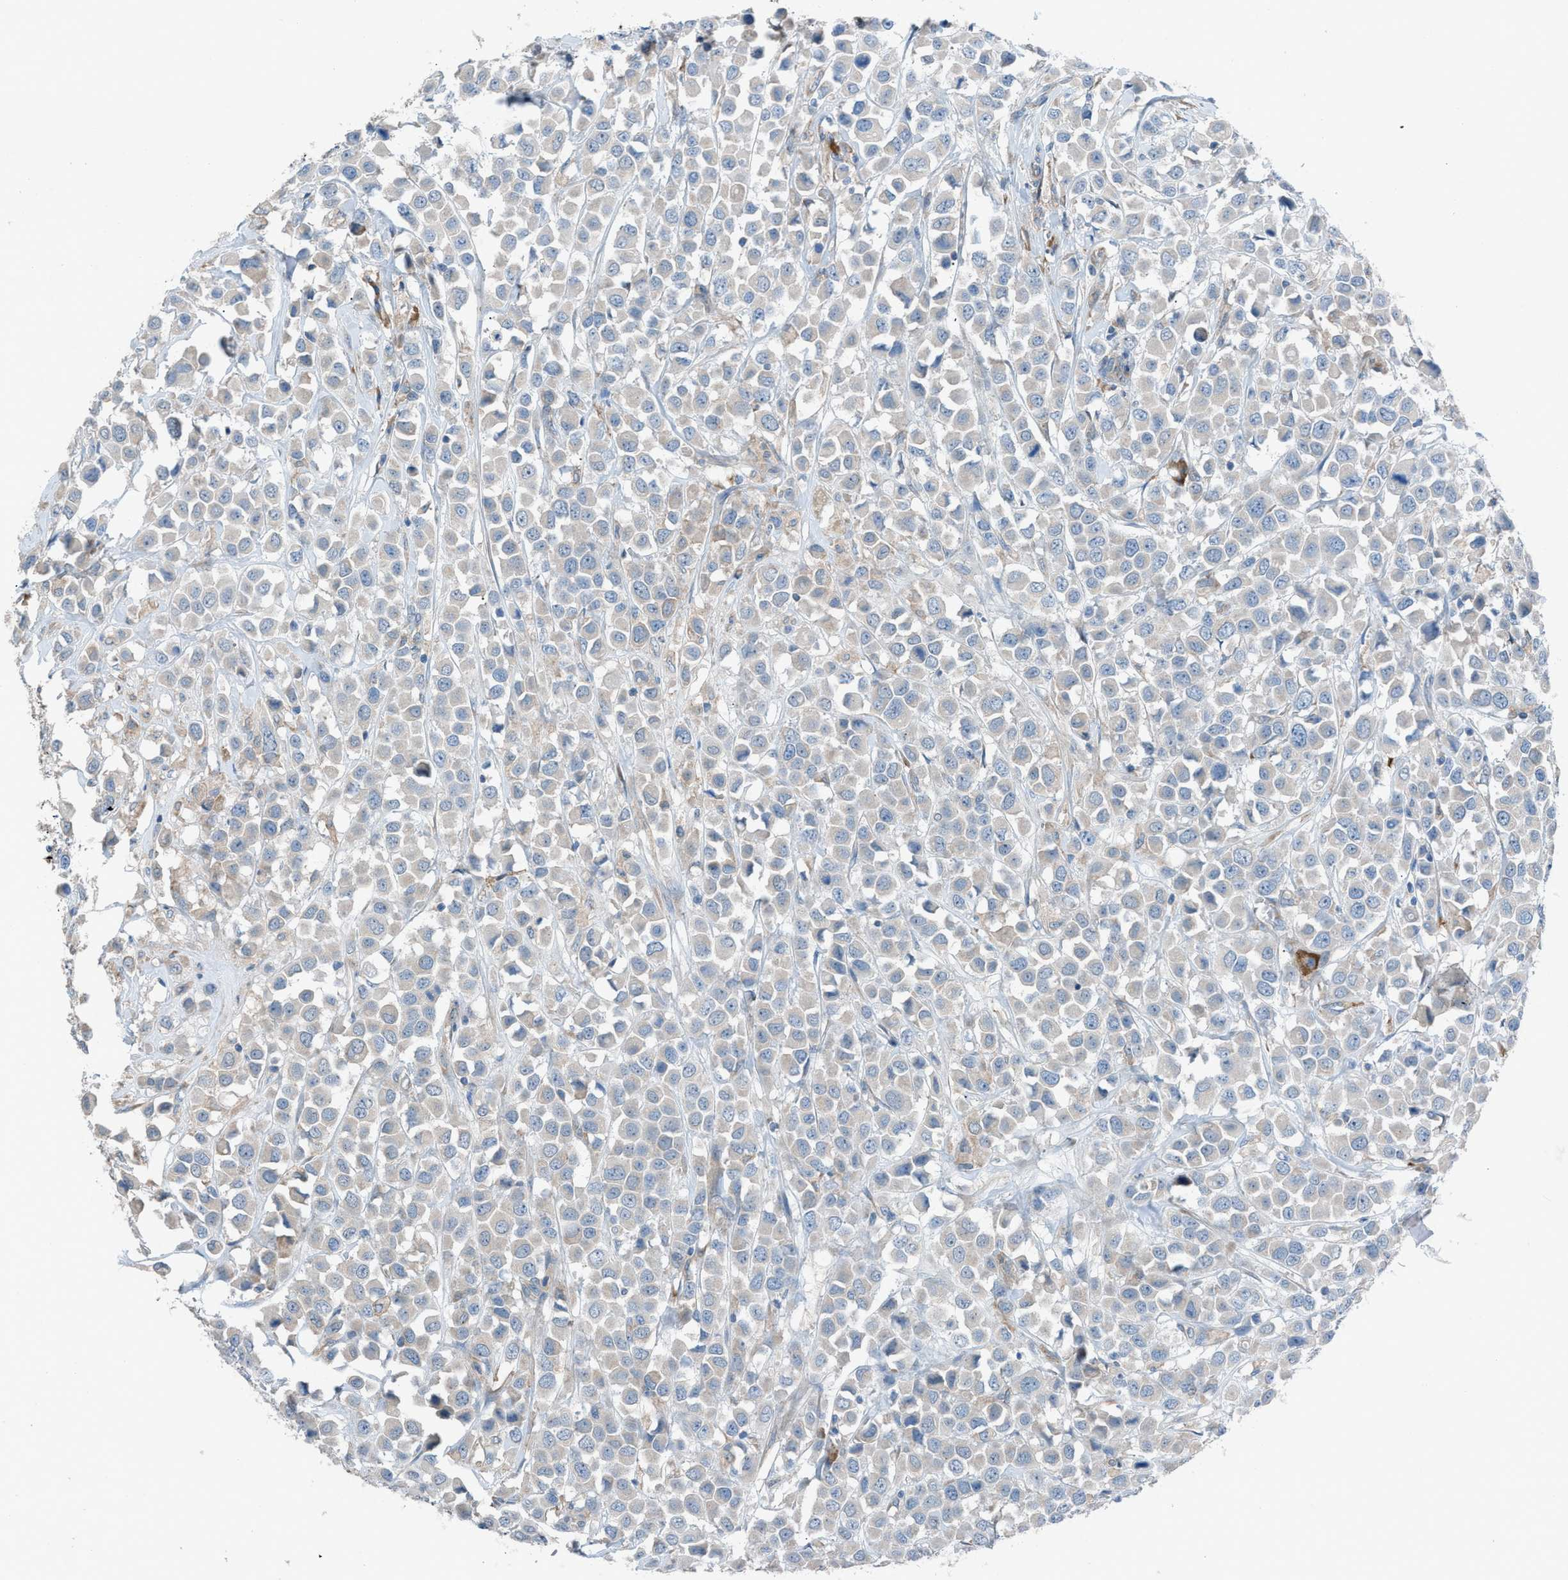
{"staining": {"intensity": "weak", "quantity": "<25%", "location": "cytoplasmic/membranous"}, "tissue": "breast cancer", "cell_type": "Tumor cells", "image_type": "cancer", "snomed": [{"axis": "morphology", "description": "Duct carcinoma"}, {"axis": "topography", "description": "Breast"}], "caption": "Tumor cells are negative for protein expression in human breast infiltrating ductal carcinoma.", "gene": "HEG1", "patient": {"sex": "female", "age": 61}}